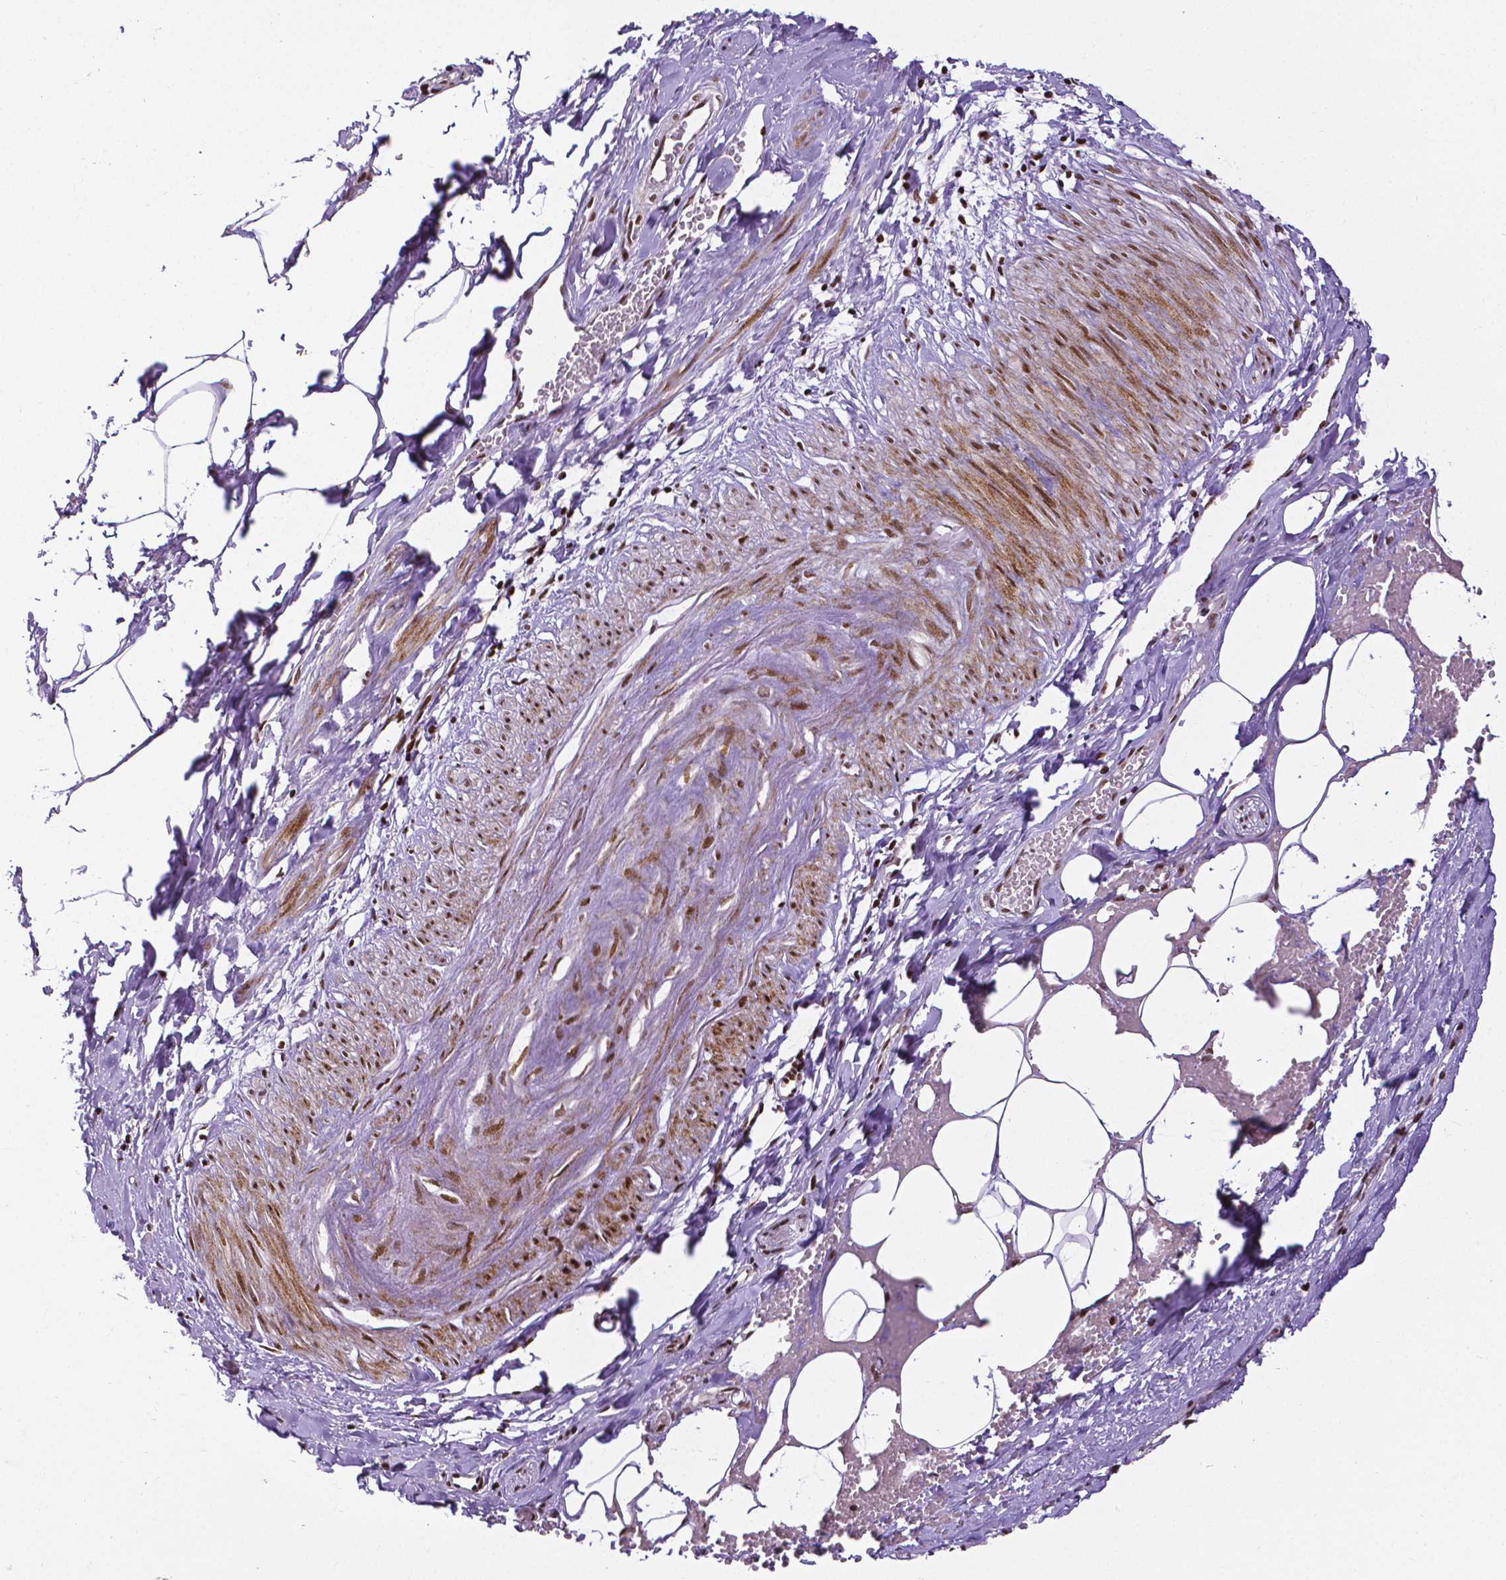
{"staining": {"intensity": "negative", "quantity": "none", "location": "none"}, "tissue": "adipose tissue", "cell_type": "Adipocytes", "image_type": "normal", "snomed": [{"axis": "morphology", "description": "Normal tissue, NOS"}, {"axis": "topography", "description": "Prostate"}, {"axis": "topography", "description": "Peripheral nerve tissue"}], "caption": "Adipocytes show no significant staining in benign adipose tissue. (DAB (3,3'-diaminobenzidine) immunohistochemistry with hematoxylin counter stain).", "gene": "CTCF", "patient": {"sex": "male", "age": 55}}